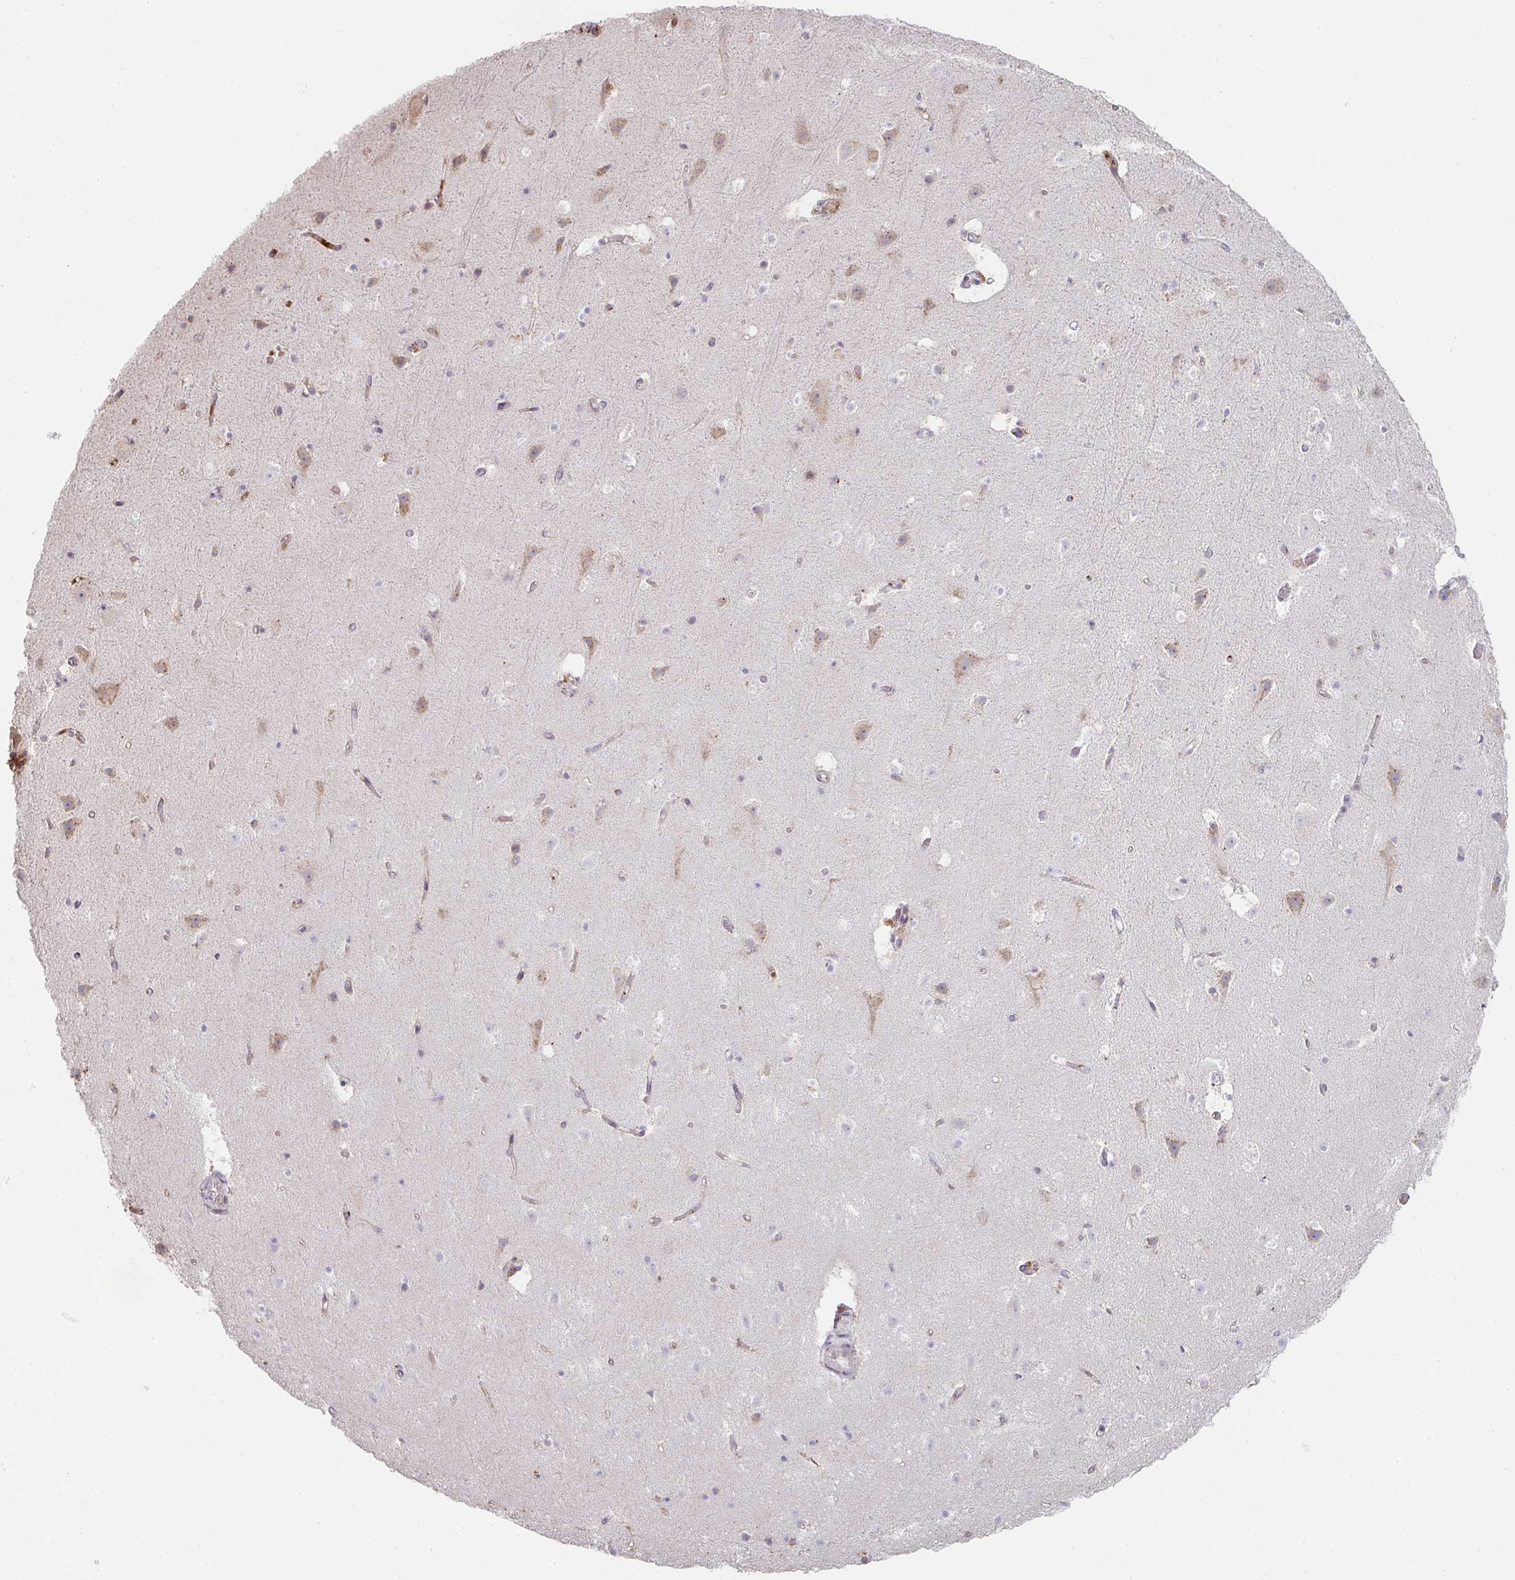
{"staining": {"intensity": "weak", "quantity": ">75%", "location": "cytoplasmic/membranous"}, "tissue": "cerebral cortex", "cell_type": "Endothelial cells", "image_type": "normal", "snomed": [{"axis": "morphology", "description": "Normal tissue, NOS"}, {"axis": "topography", "description": "Cerebral cortex"}], "caption": "High-magnification brightfield microscopy of normal cerebral cortex stained with DAB (brown) and counterstained with hematoxylin (blue). endothelial cells exhibit weak cytoplasmic/membranous staining is present in approximately>75% of cells. (IHC, brightfield microscopy, high magnification).", "gene": "ZNF526", "patient": {"sex": "female", "age": 42}}